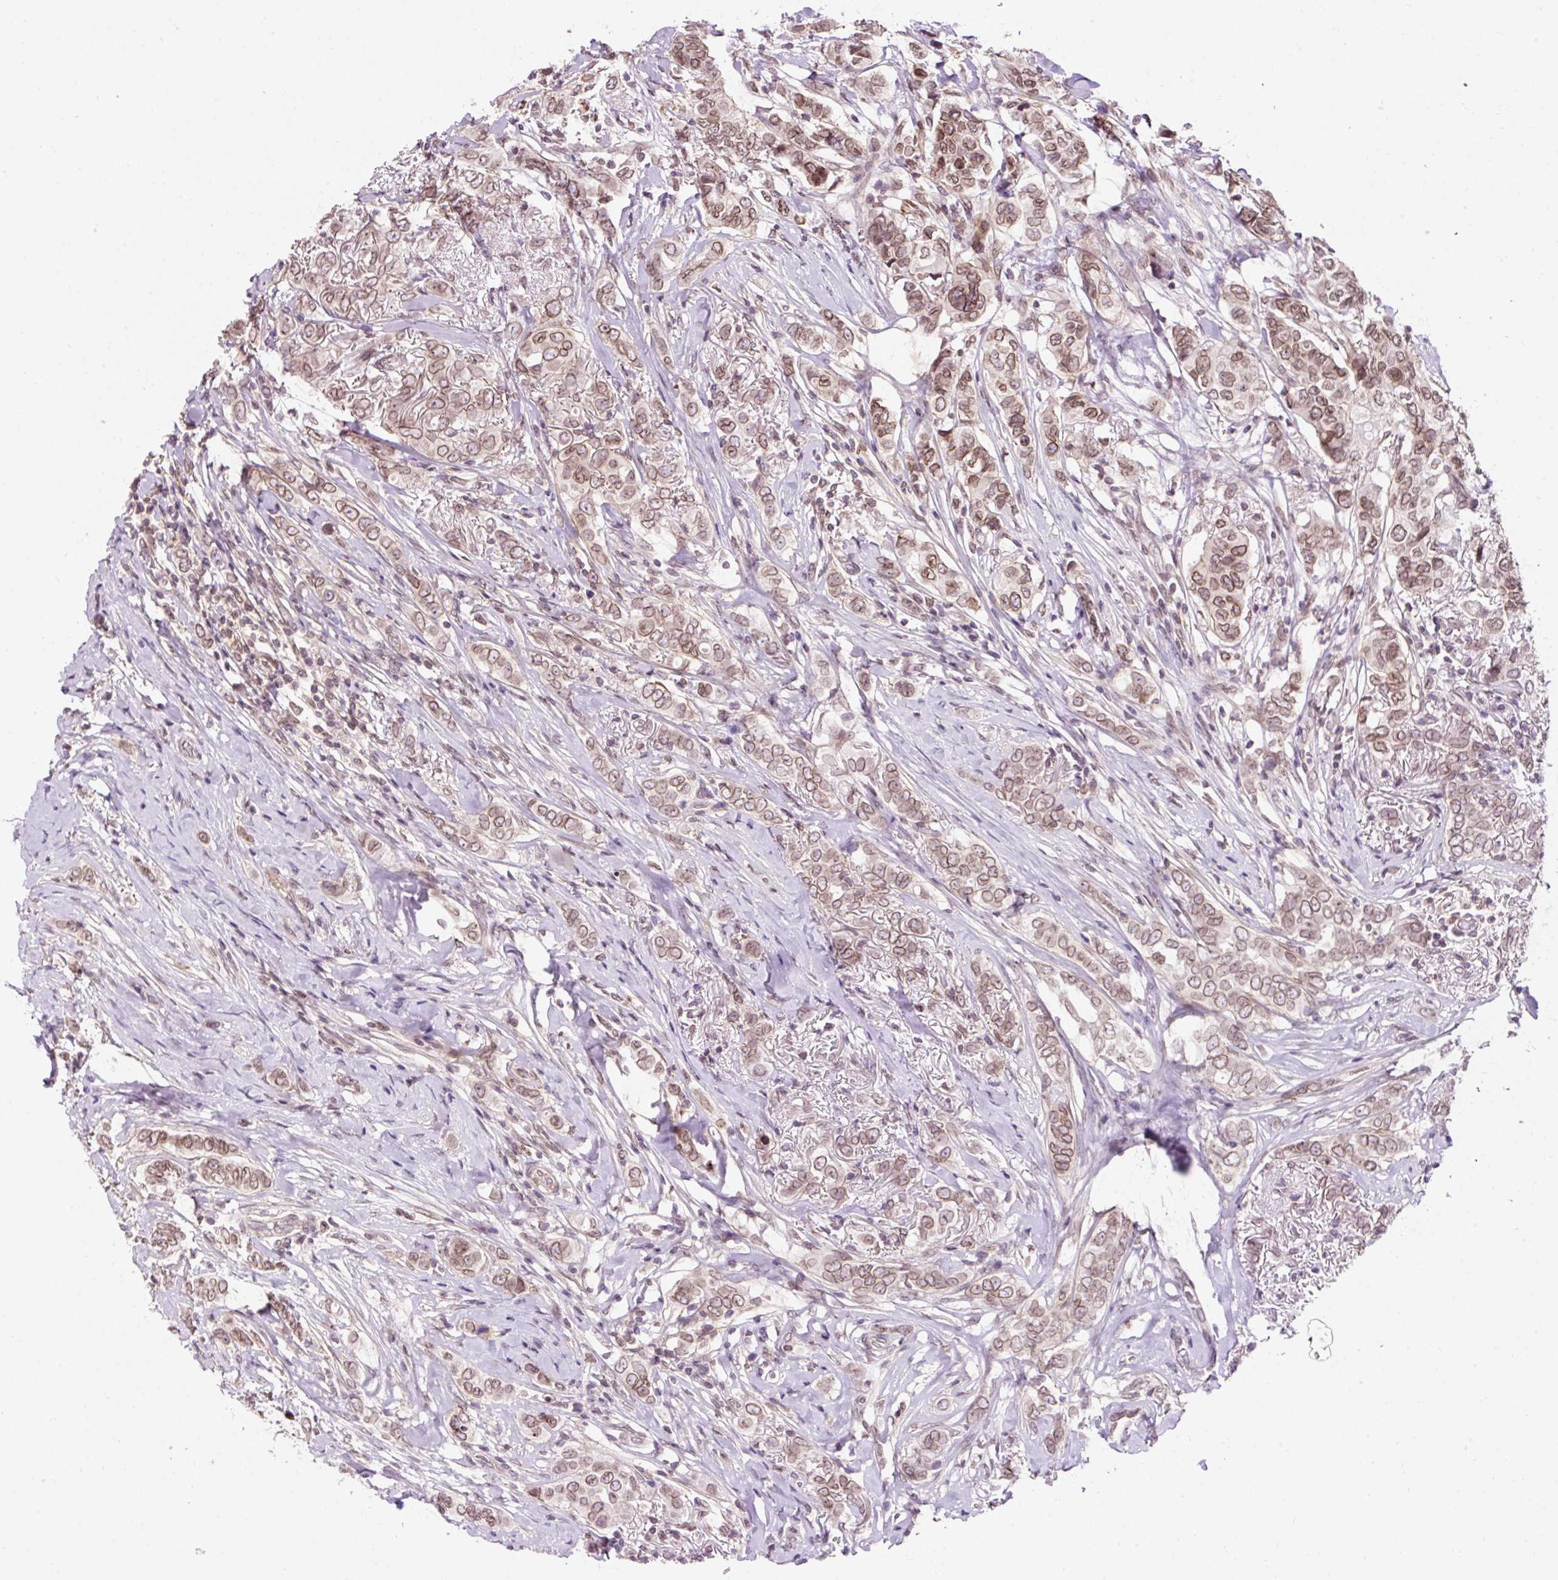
{"staining": {"intensity": "moderate", "quantity": ">75%", "location": "cytoplasmic/membranous,nuclear"}, "tissue": "breast cancer", "cell_type": "Tumor cells", "image_type": "cancer", "snomed": [{"axis": "morphology", "description": "Lobular carcinoma"}, {"axis": "topography", "description": "Breast"}], "caption": "Immunohistochemistry (IHC) staining of breast cancer (lobular carcinoma), which reveals medium levels of moderate cytoplasmic/membranous and nuclear expression in approximately >75% of tumor cells indicating moderate cytoplasmic/membranous and nuclear protein staining. The staining was performed using DAB (brown) for protein detection and nuclei were counterstained in hematoxylin (blue).", "gene": "ZNF610", "patient": {"sex": "female", "age": 51}}